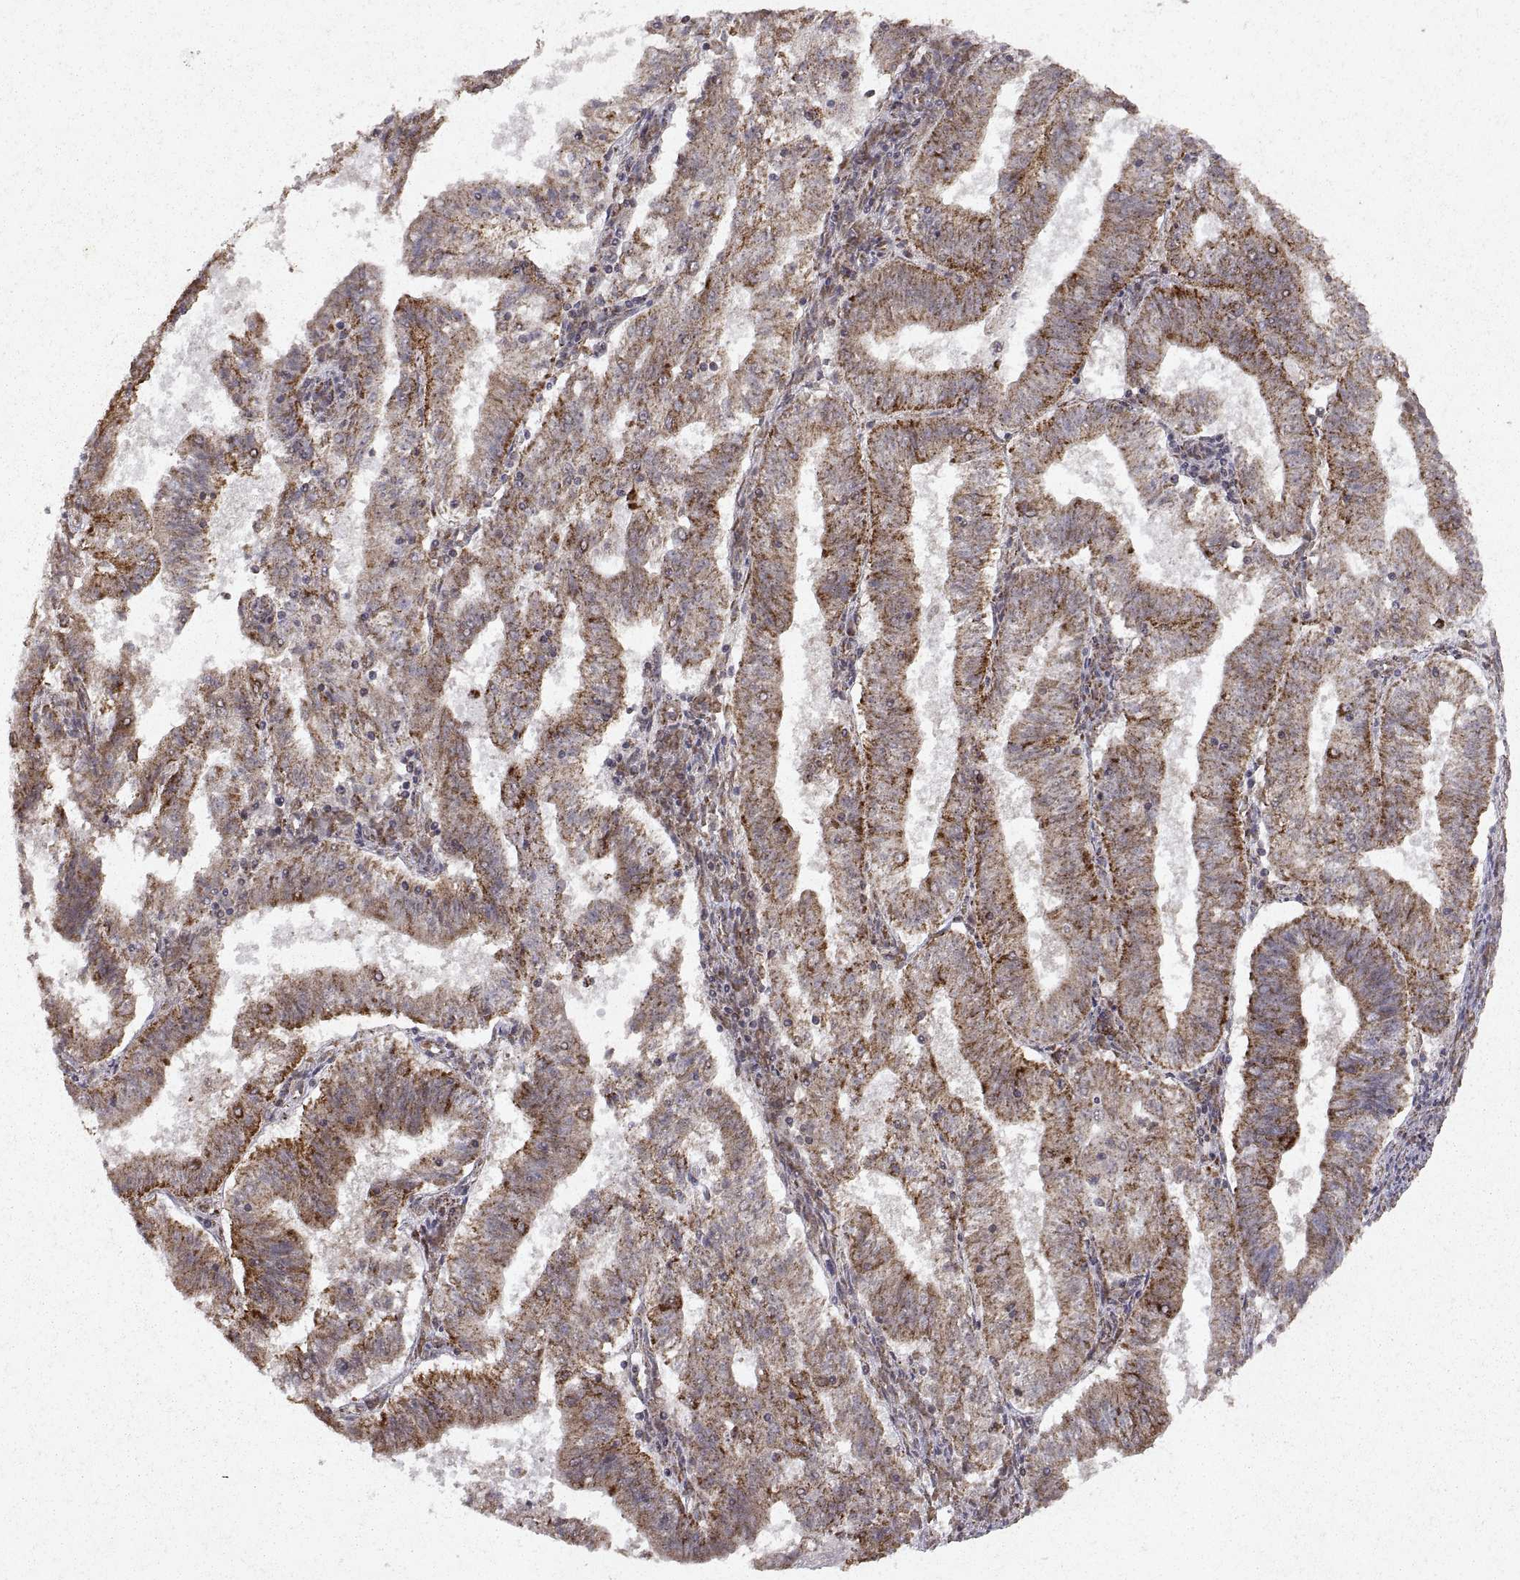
{"staining": {"intensity": "moderate", "quantity": ">75%", "location": "cytoplasmic/membranous"}, "tissue": "endometrial cancer", "cell_type": "Tumor cells", "image_type": "cancer", "snomed": [{"axis": "morphology", "description": "Adenocarcinoma, NOS"}, {"axis": "topography", "description": "Endometrium"}], "caption": "Endometrial adenocarcinoma was stained to show a protein in brown. There is medium levels of moderate cytoplasmic/membranous expression in about >75% of tumor cells.", "gene": "MANBAL", "patient": {"sex": "female", "age": 82}}